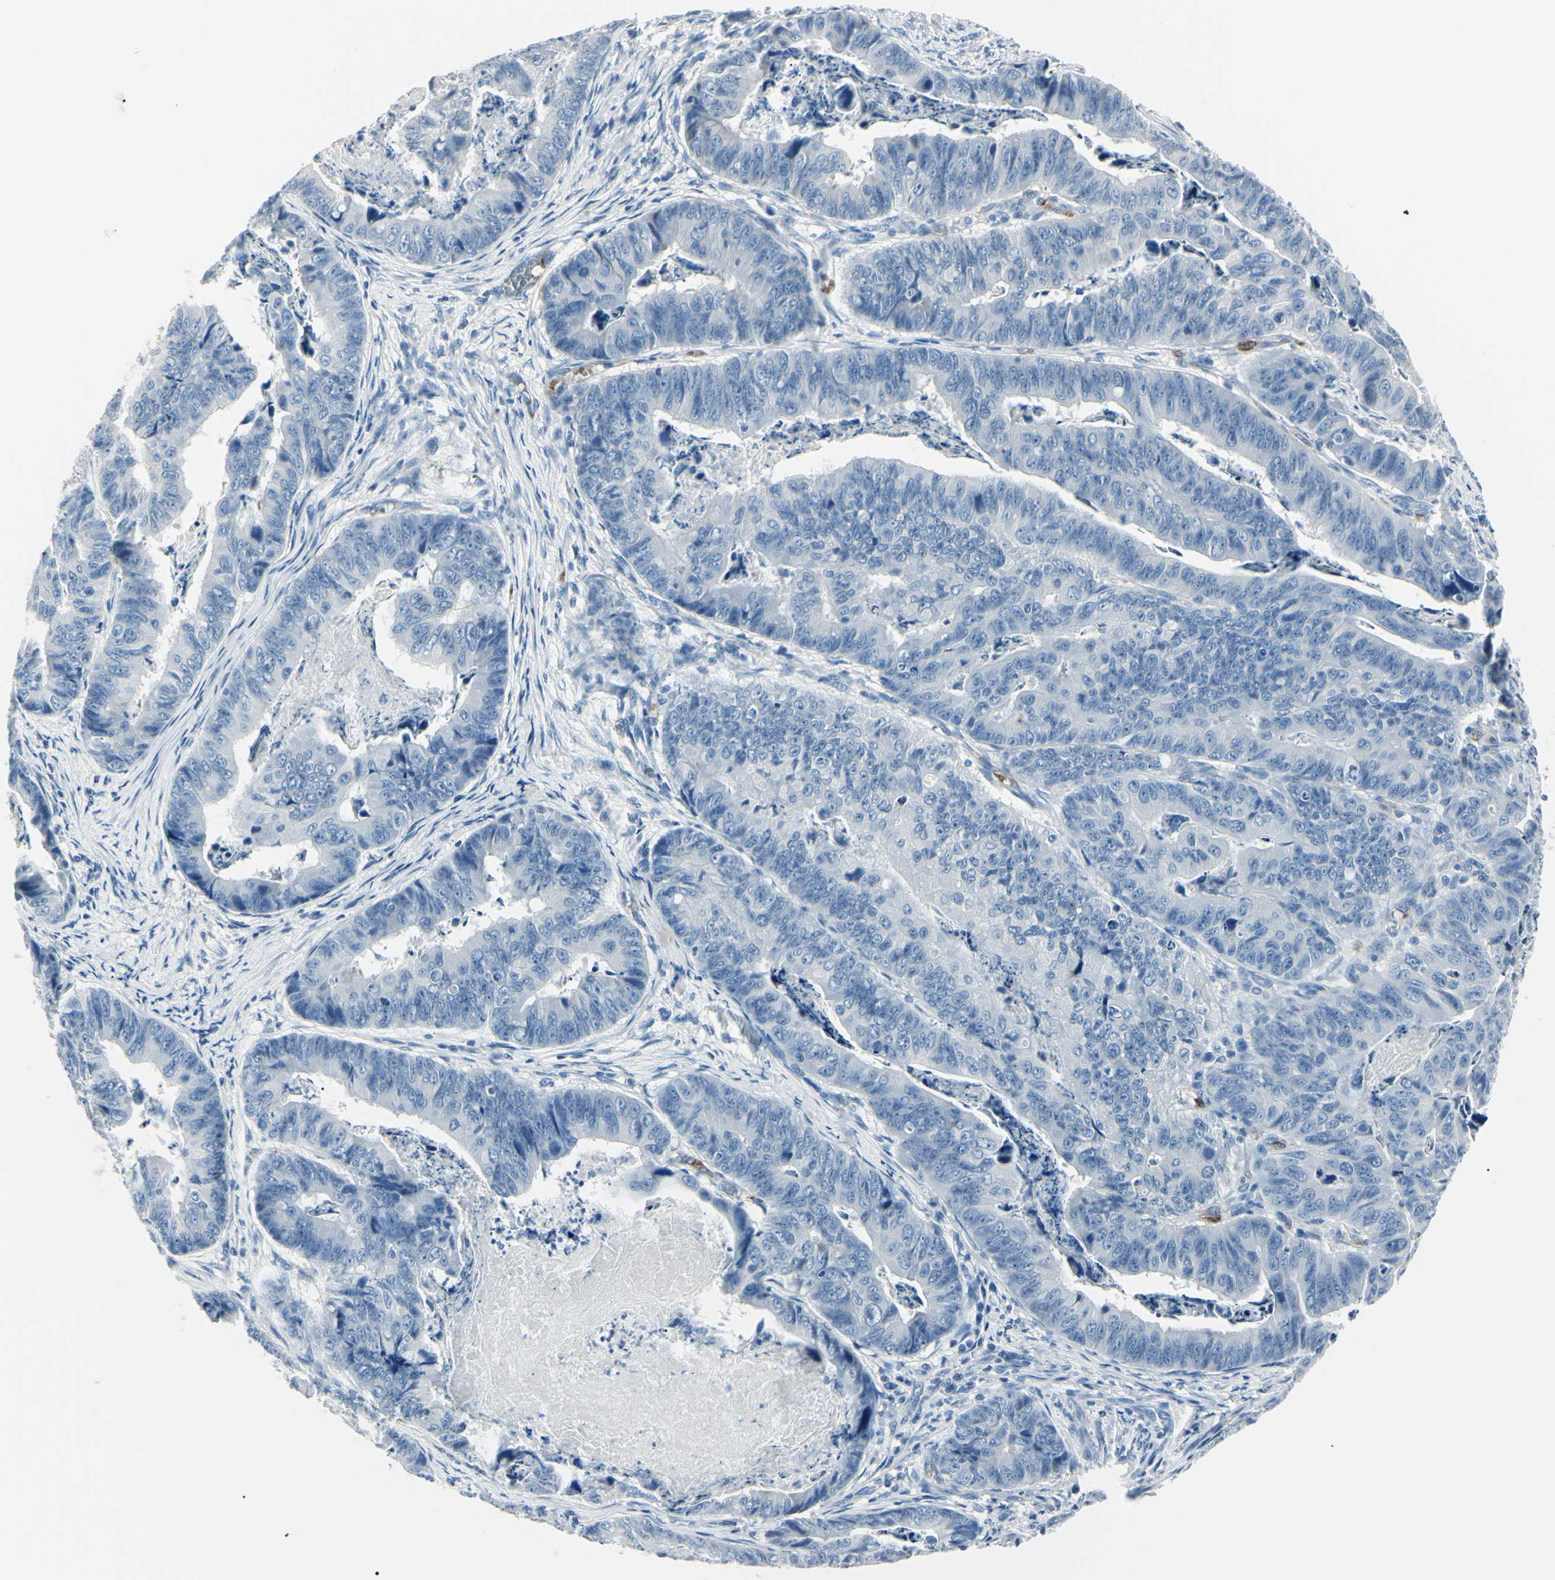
{"staining": {"intensity": "negative", "quantity": "none", "location": "none"}, "tissue": "stomach cancer", "cell_type": "Tumor cells", "image_type": "cancer", "snomed": [{"axis": "morphology", "description": "Adenocarcinoma, NOS"}, {"axis": "topography", "description": "Stomach, lower"}], "caption": "Tumor cells are negative for protein expression in human stomach adenocarcinoma.", "gene": "CA2", "patient": {"sex": "male", "age": 77}}